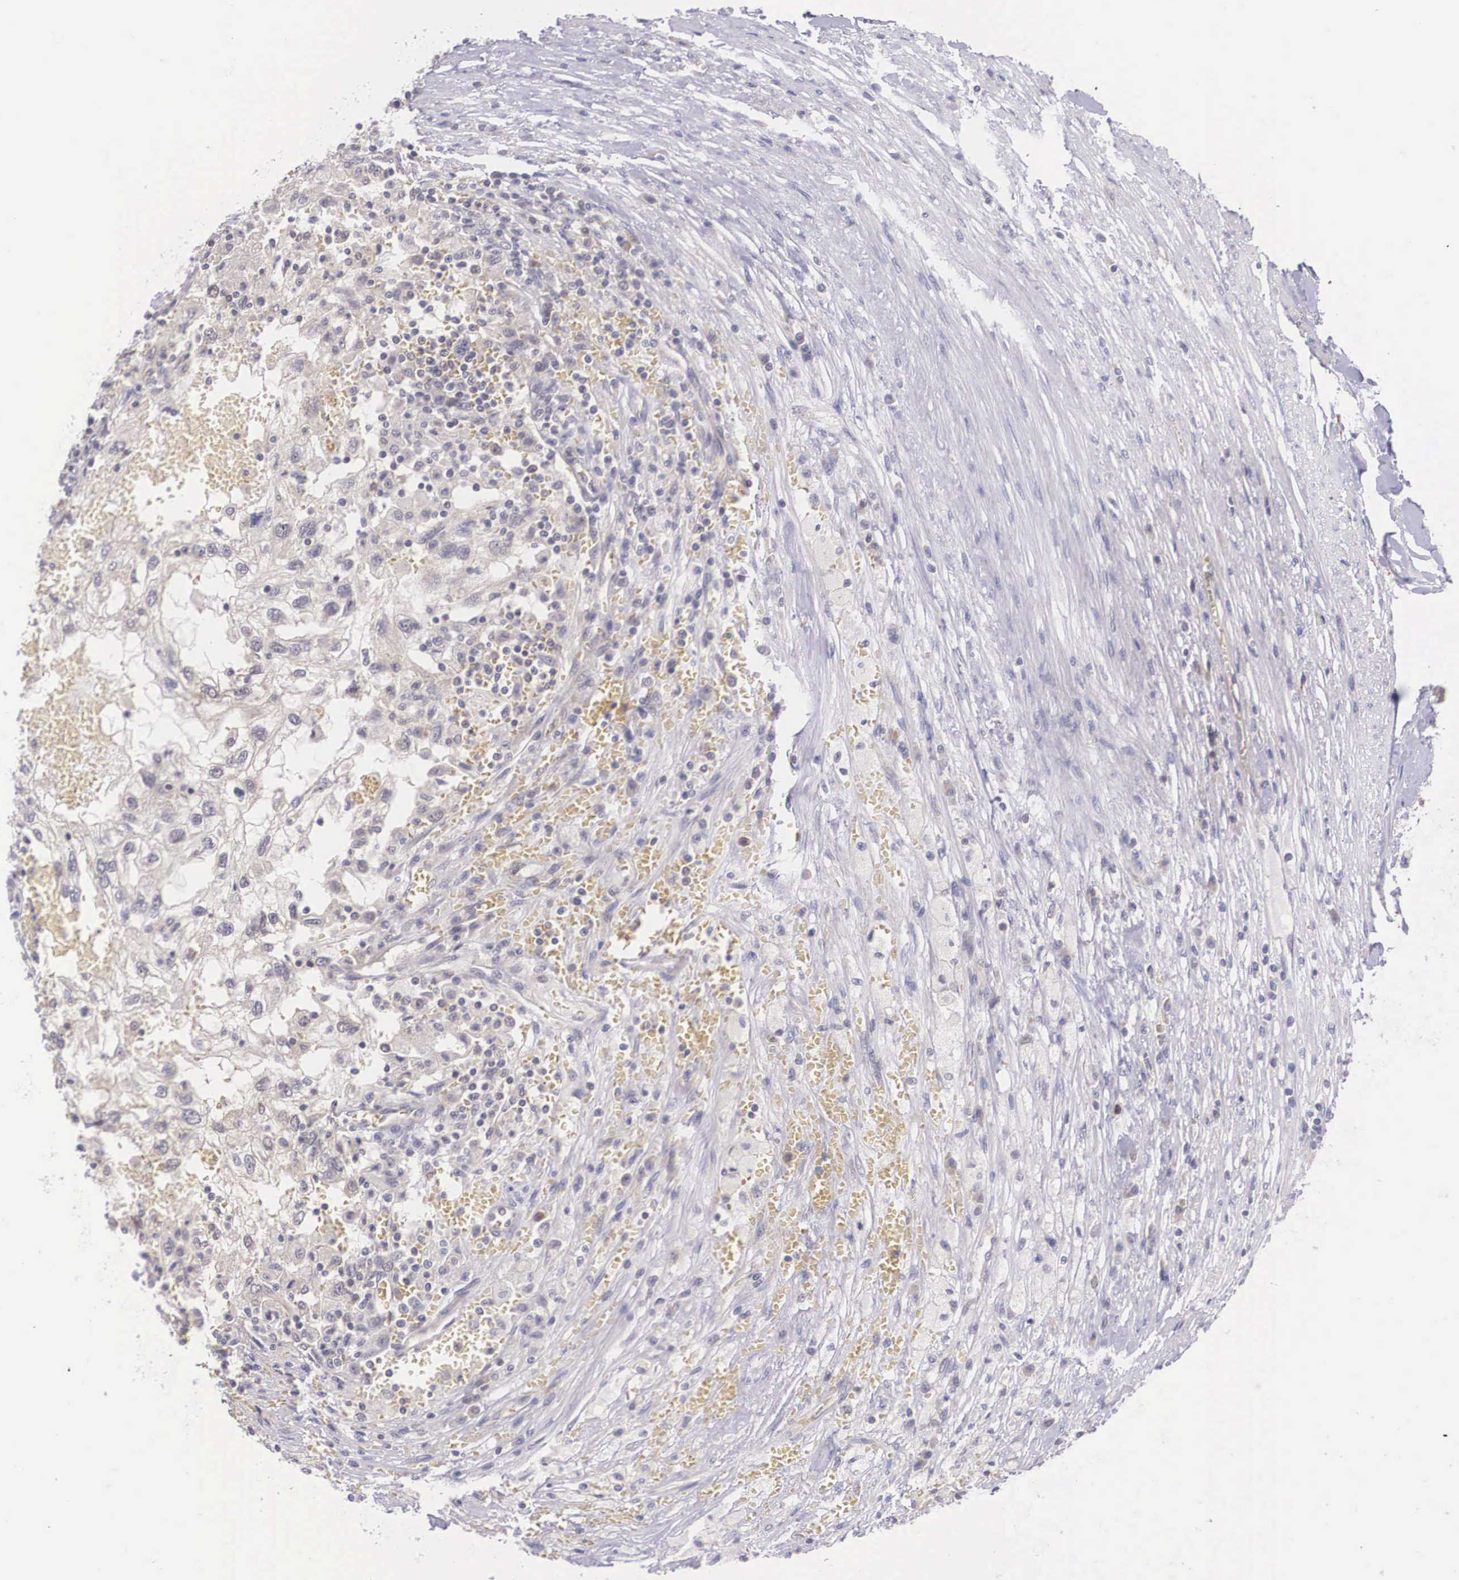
{"staining": {"intensity": "negative", "quantity": "none", "location": "none"}, "tissue": "renal cancer", "cell_type": "Tumor cells", "image_type": "cancer", "snomed": [{"axis": "morphology", "description": "Normal tissue, NOS"}, {"axis": "morphology", "description": "Adenocarcinoma, NOS"}, {"axis": "topography", "description": "Kidney"}], "caption": "Immunohistochemical staining of human renal cancer shows no significant expression in tumor cells.", "gene": "IGBP1", "patient": {"sex": "male", "age": 71}}